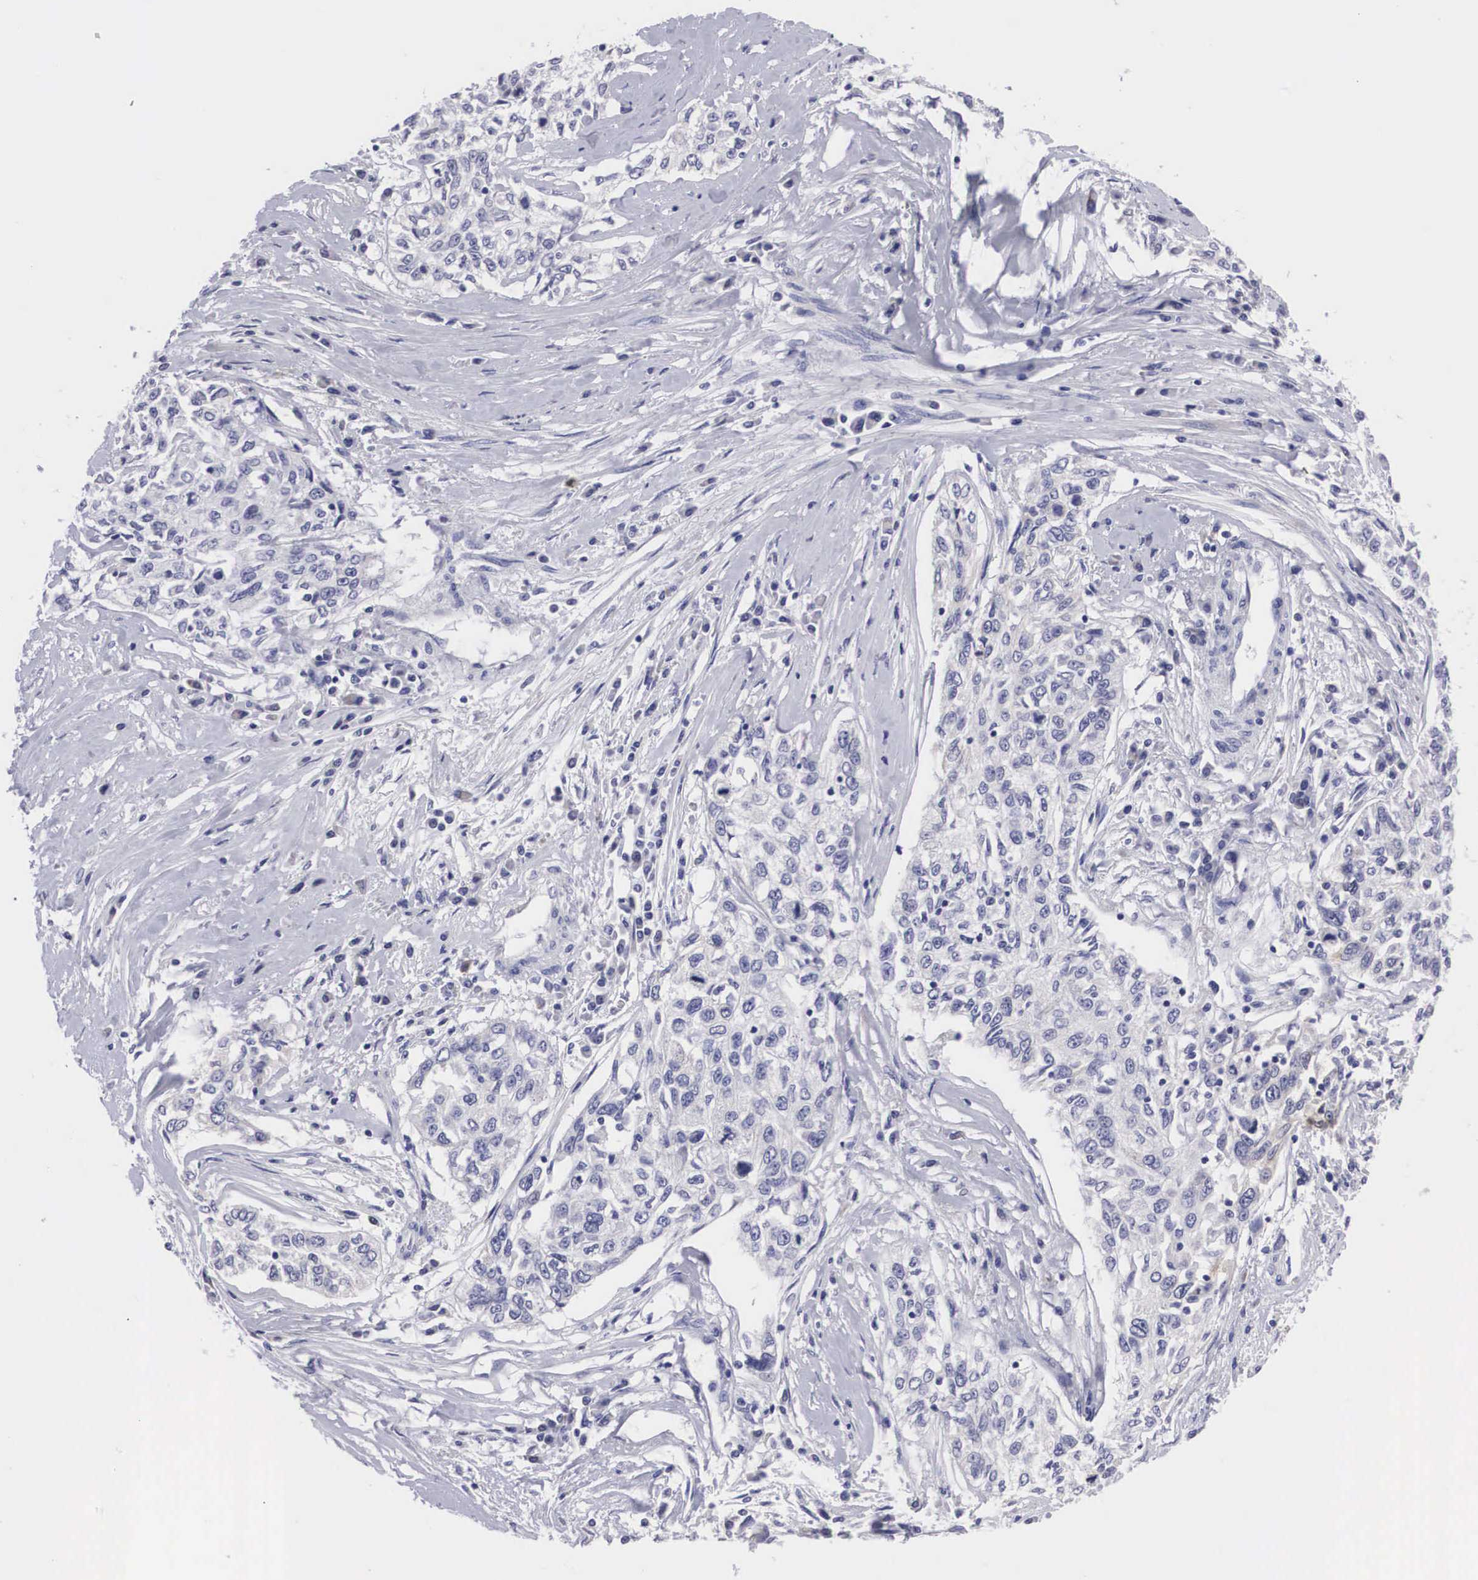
{"staining": {"intensity": "negative", "quantity": "none", "location": "none"}, "tissue": "cervical cancer", "cell_type": "Tumor cells", "image_type": "cancer", "snomed": [{"axis": "morphology", "description": "Squamous cell carcinoma, NOS"}, {"axis": "topography", "description": "Cervix"}], "caption": "Tumor cells show no significant staining in squamous cell carcinoma (cervical). Nuclei are stained in blue.", "gene": "ARMCX3", "patient": {"sex": "female", "age": 57}}